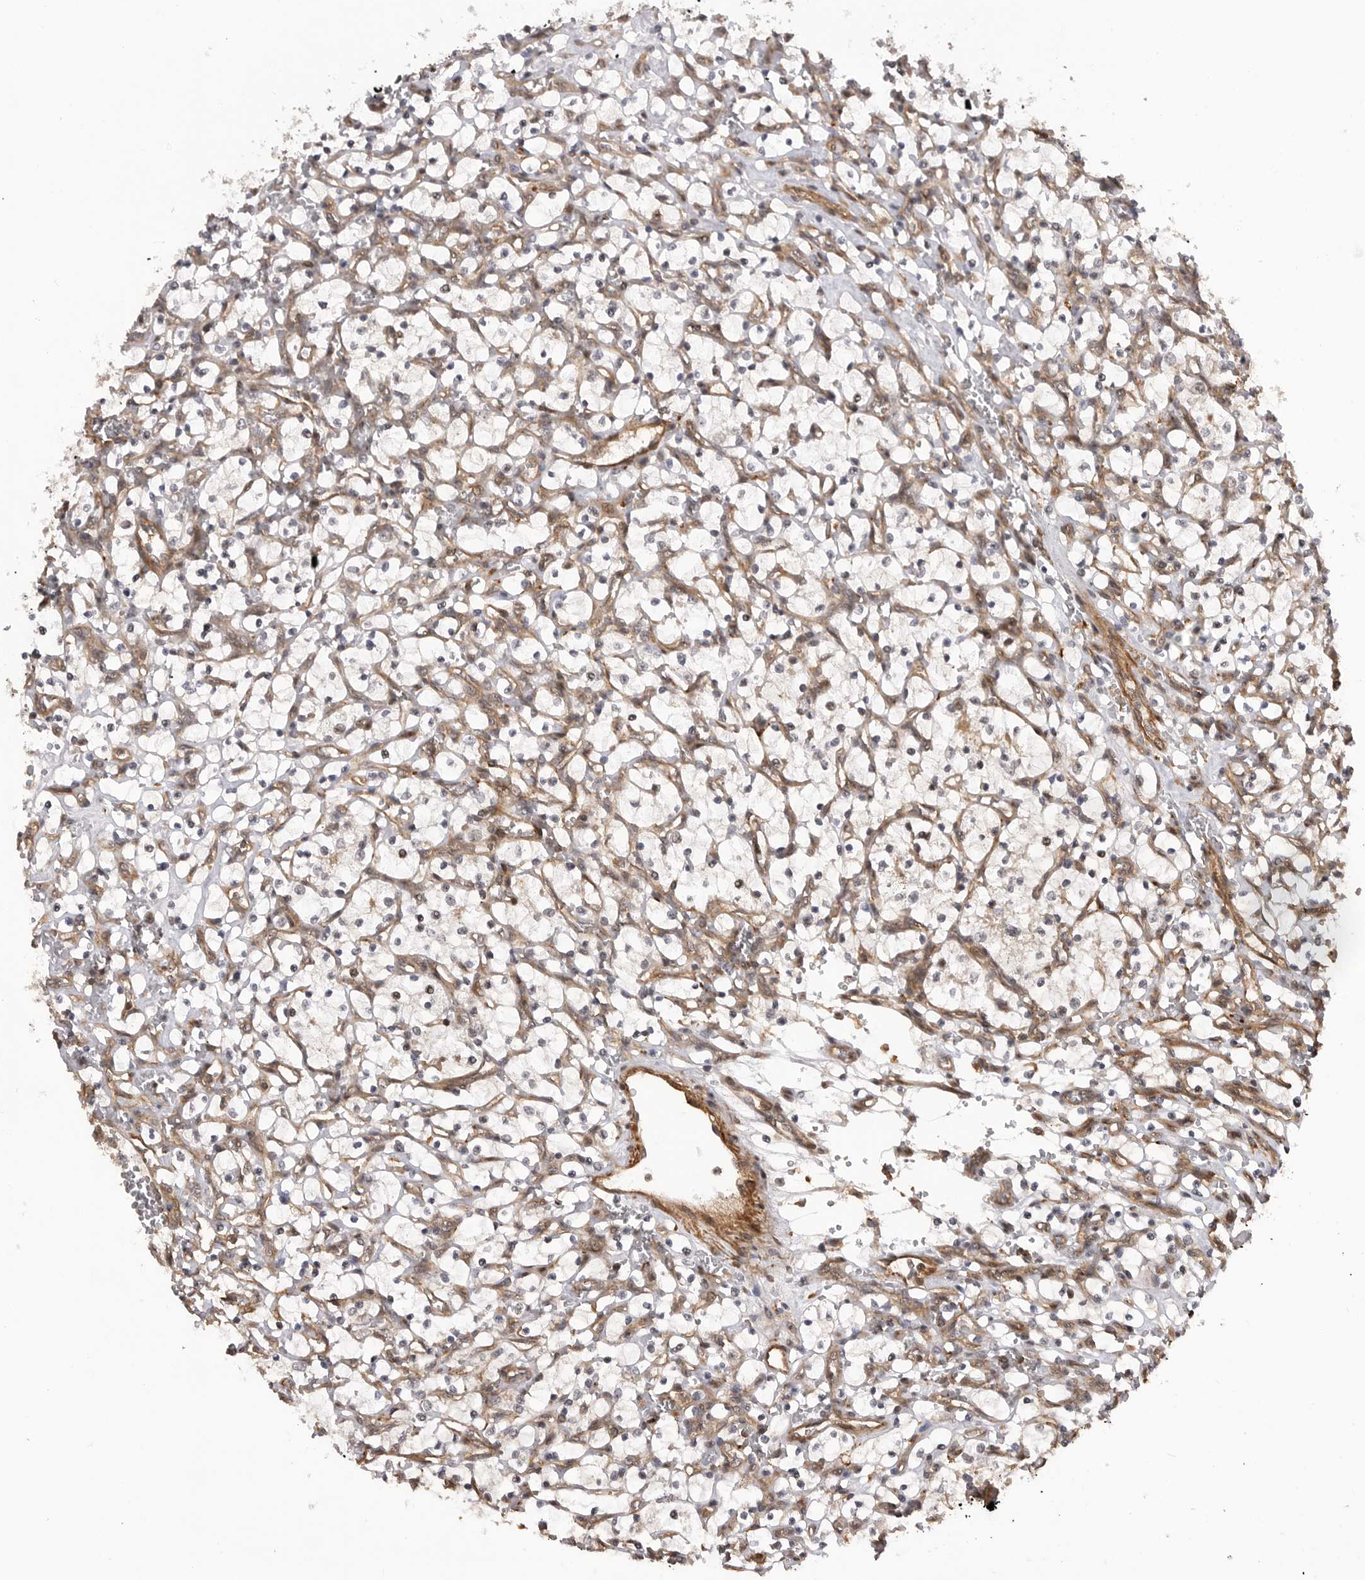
{"staining": {"intensity": "negative", "quantity": "none", "location": "none"}, "tissue": "renal cancer", "cell_type": "Tumor cells", "image_type": "cancer", "snomed": [{"axis": "morphology", "description": "Adenocarcinoma, NOS"}, {"axis": "topography", "description": "Kidney"}], "caption": "Micrograph shows no protein staining in tumor cells of renal cancer tissue.", "gene": "TRIM56", "patient": {"sex": "female", "age": 69}}